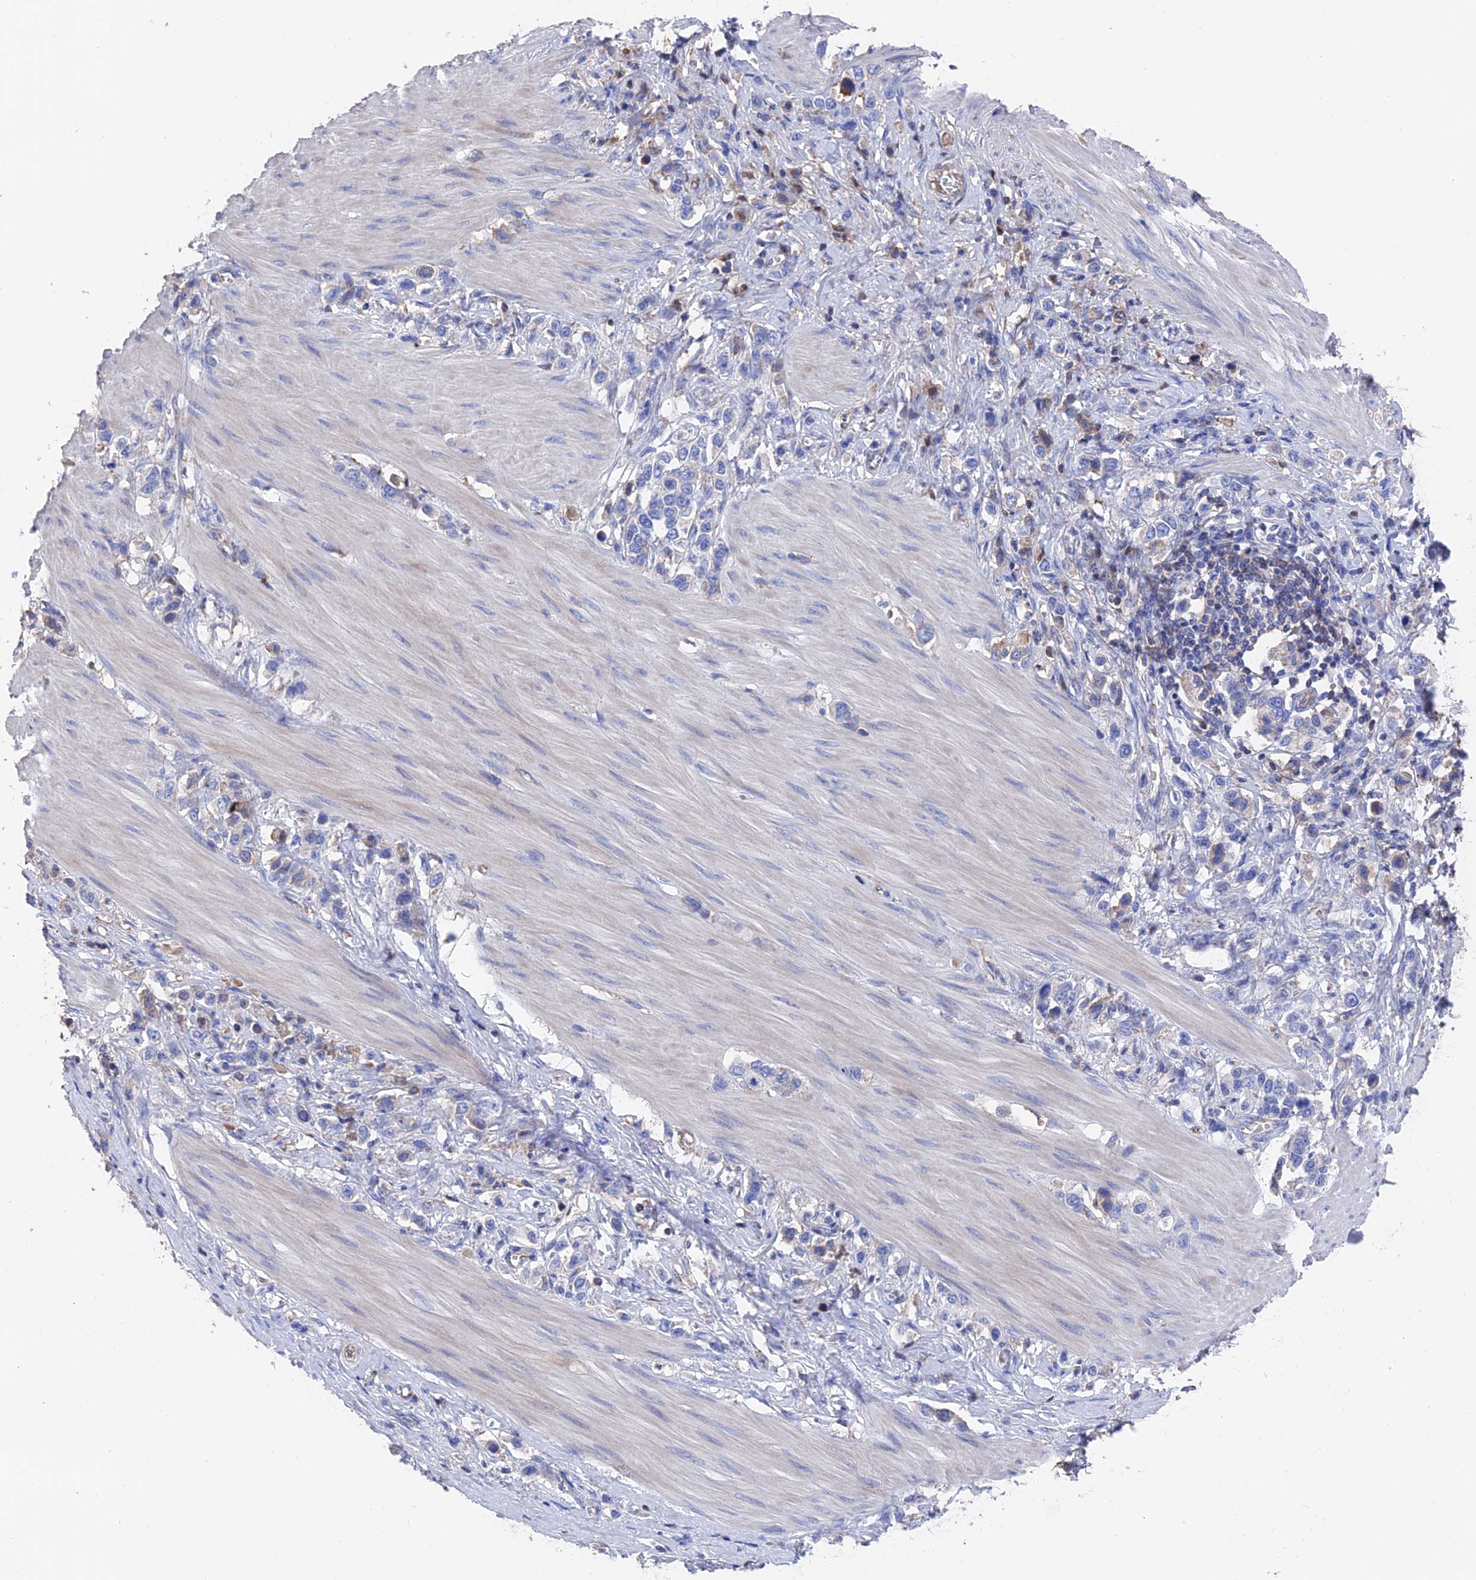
{"staining": {"intensity": "negative", "quantity": "none", "location": "none"}, "tissue": "stomach cancer", "cell_type": "Tumor cells", "image_type": "cancer", "snomed": [{"axis": "morphology", "description": "Adenocarcinoma, NOS"}, {"axis": "topography", "description": "Stomach"}], "caption": "The photomicrograph exhibits no staining of tumor cells in stomach cancer.", "gene": "HPF1", "patient": {"sex": "female", "age": 65}}